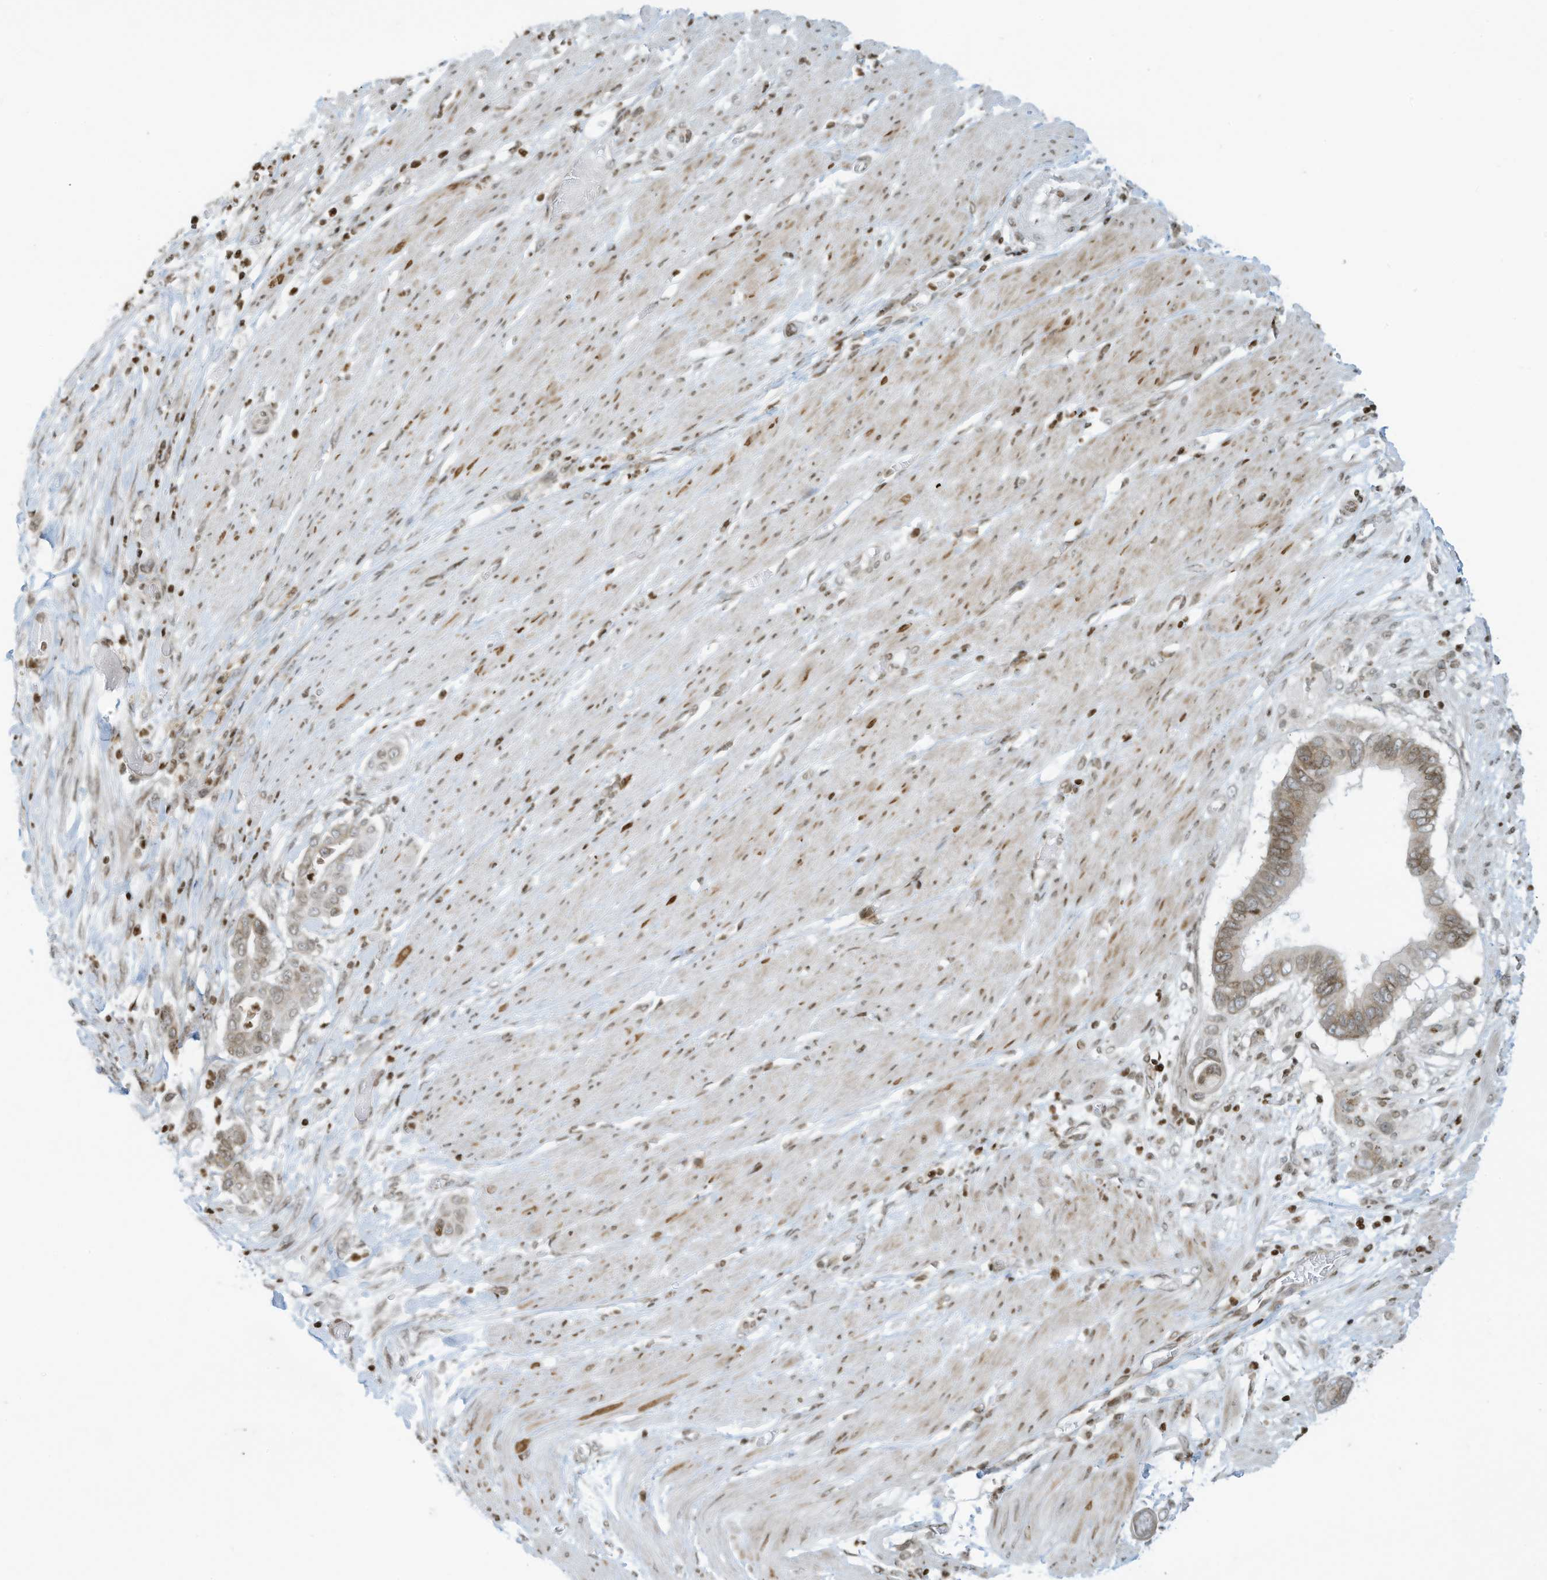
{"staining": {"intensity": "weak", "quantity": "25%-75%", "location": "cytoplasmic/membranous"}, "tissue": "pancreatic cancer", "cell_type": "Tumor cells", "image_type": "cancer", "snomed": [{"axis": "morphology", "description": "Adenocarcinoma, NOS"}, {"axis": "topography", "description": "Pancreas"}], "caption": "High-power microscopy captured an IHC histopathology image of pancreatic adenocarcinoma, revealing weak cytoplasmic/membranous positivity in about 25%-75% of tumor cells.", "gene": "ADI1", "patient": {"sex": "male", "age": 68}}